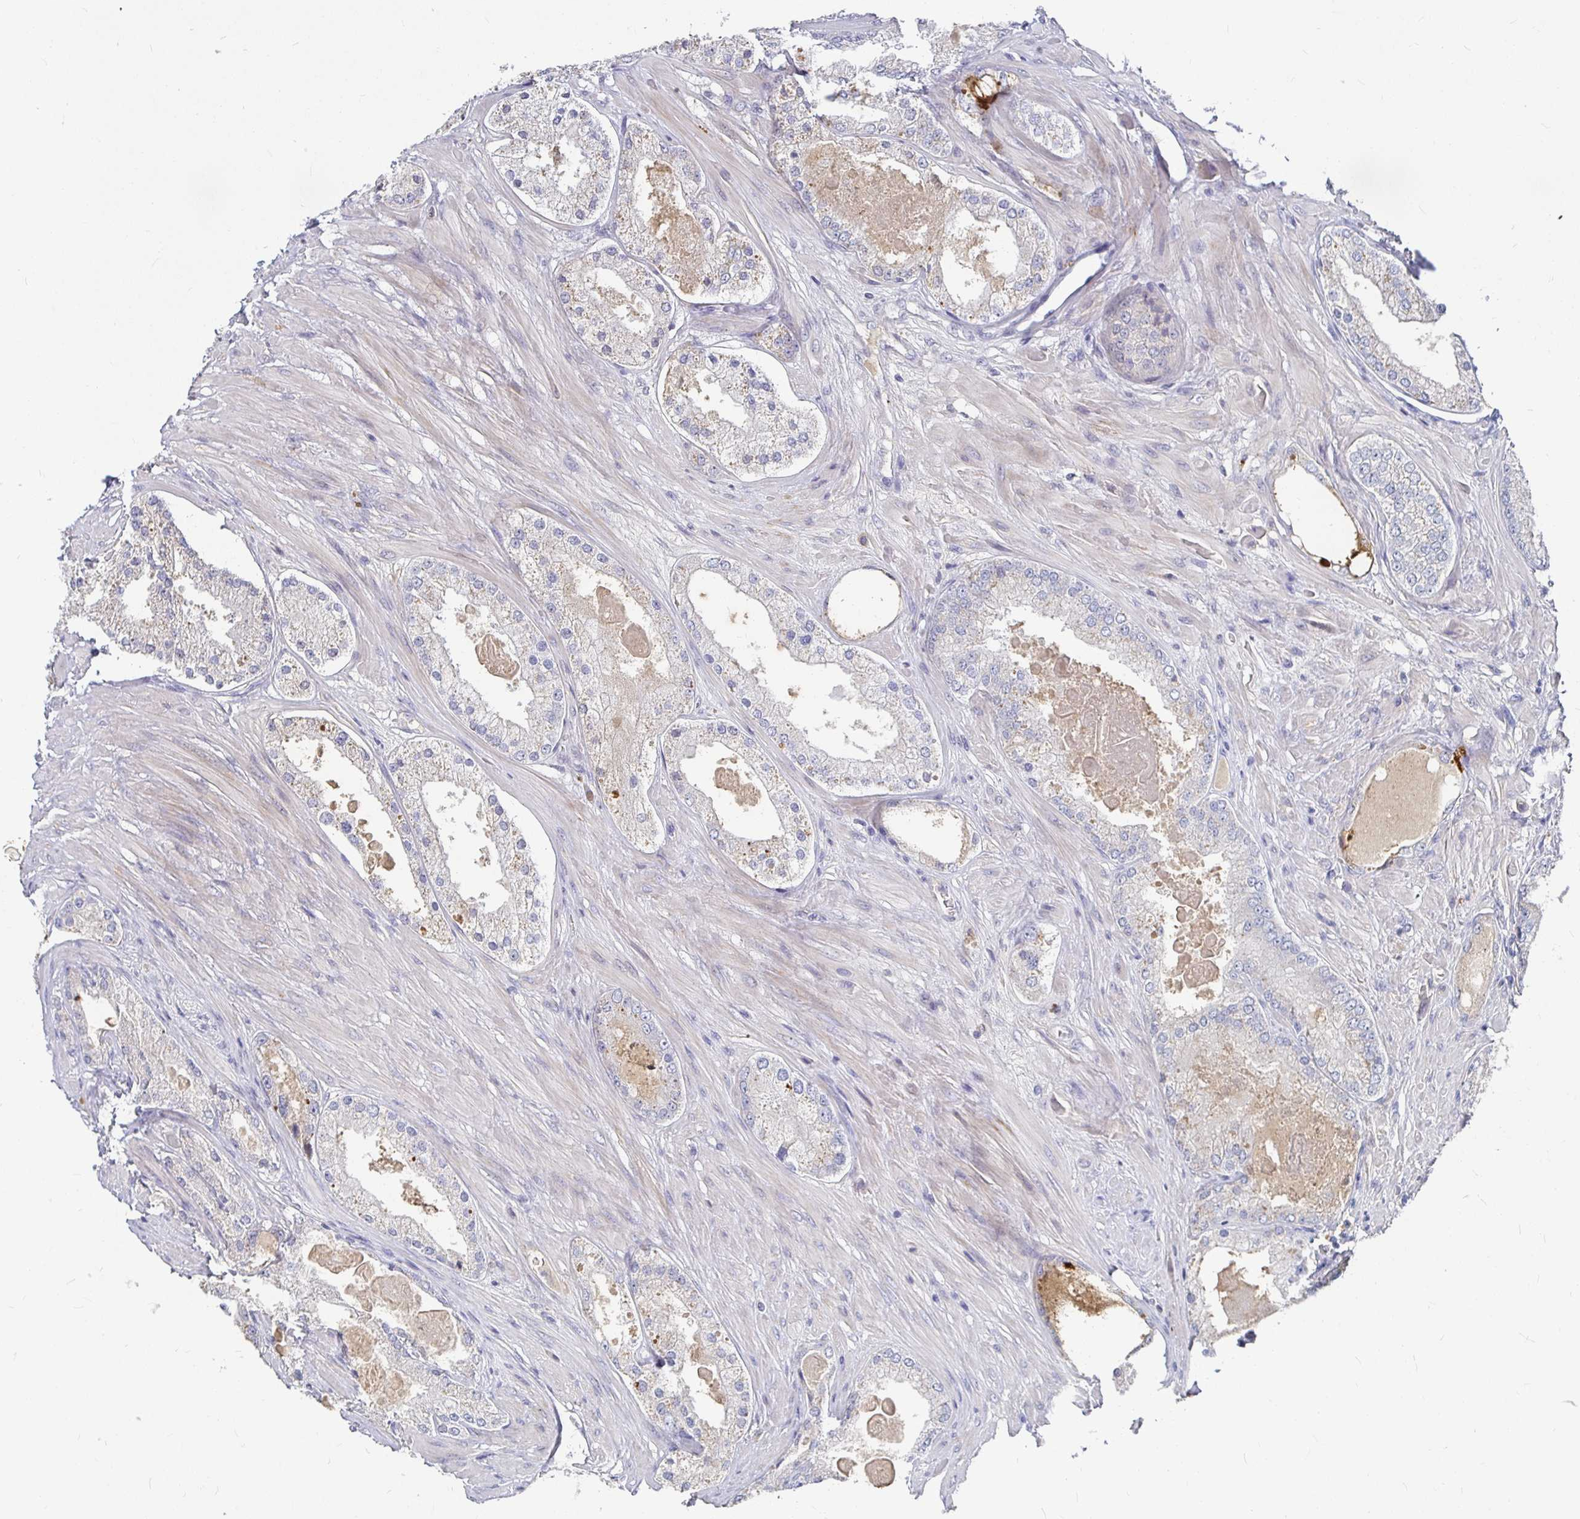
{"staining": {"intensity": "negative", "quantity": "none", "location": "none"}, "tissue": "prostate cancer", "cell_type": "Tumor cells", "image_type": "cancer", "snomed": [{"axis": "morphology", "description": "Adenocarcinoma, Low grade"}, {"axis": "topography", "description": "Prostate"}], "caption": "A micrograph of human prostate cancer is negative for staining in tumor cells.", "gene": "RNF144B", "patient": {"sex": "male", "age": 68}}